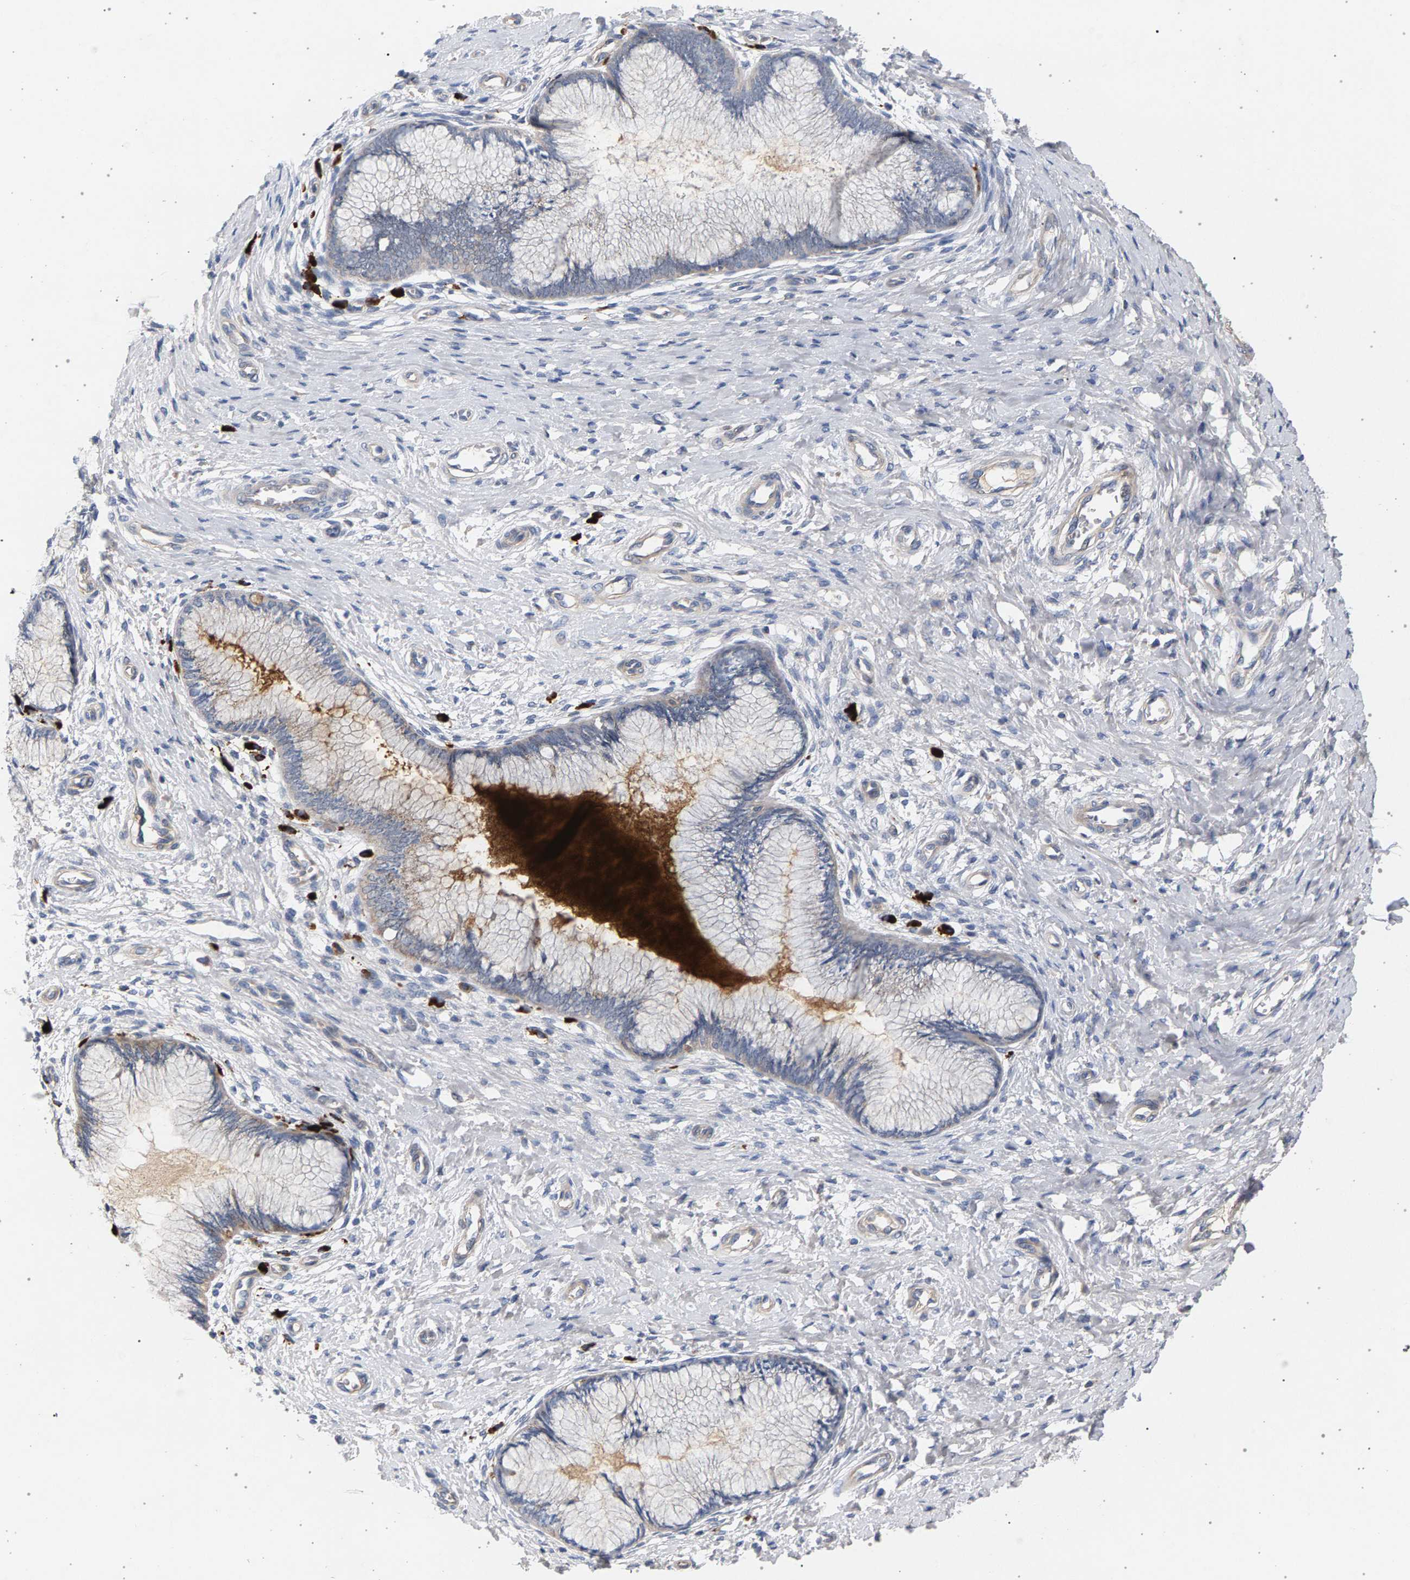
{"staining": {"intensity": "weak", "quantity": "<25%", "location": "cytoplasmic/membranous"}, "tissue": "cervix", "cell_type": "Glandular cells", "image_type": "normal", "snomed": [{"axis": "morphology", "description": "Normal tissue, NOS"}, {"axis": "topography", "description": "Cervix"}], "caption": "This is a photomicrograph of immunohistochemistry (IHC) staining of unremarkable cervix, which shows no expression in glandular cells.", "gene": "MAMDC2", "patient": {"sex": "female", "age": 55}}